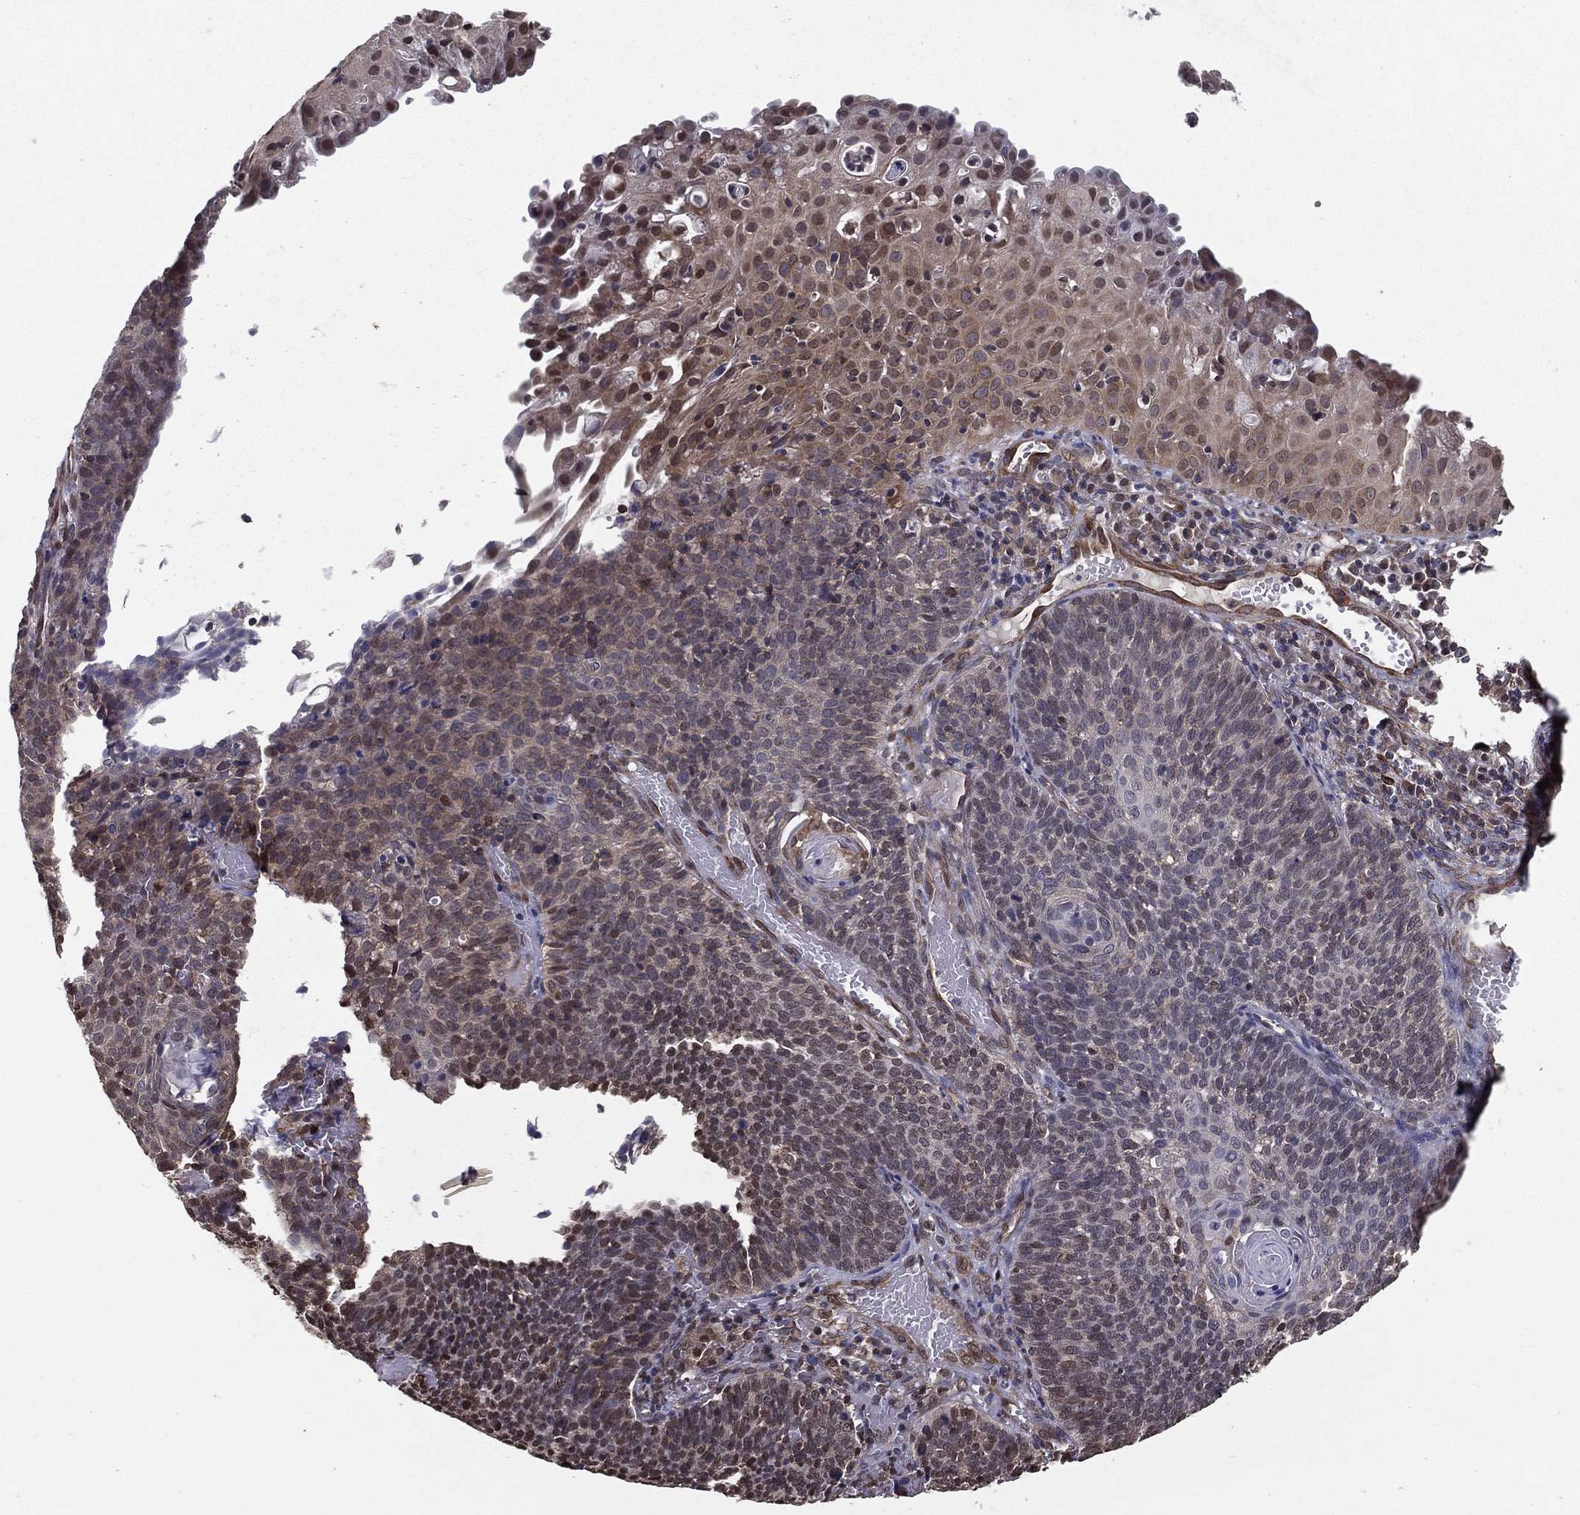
{"staining": {"intensity": "weak", "quantity": "<25%", "location": "nuclear"}, "tissue": "cervical cancer", "cell_type": "Tumor cells", "image_type": "cancer", "snomed": [{"axis": "morphology", "description": "Normal tissue, NOS"}, {"axis": "morphology", "description": "Squamous cell carcinoma, NOS"}, {"axis": "topography", "description": "Cervix"}], "caption": "IHC photomicrograph of neoplastic tissue: human cervical cancer (squamous cell carcinoma) stained with DAB shows no significant protein expression in tumor cells.", "gene": "CERS2", "patient": {"sex": "female", "age": 39}}